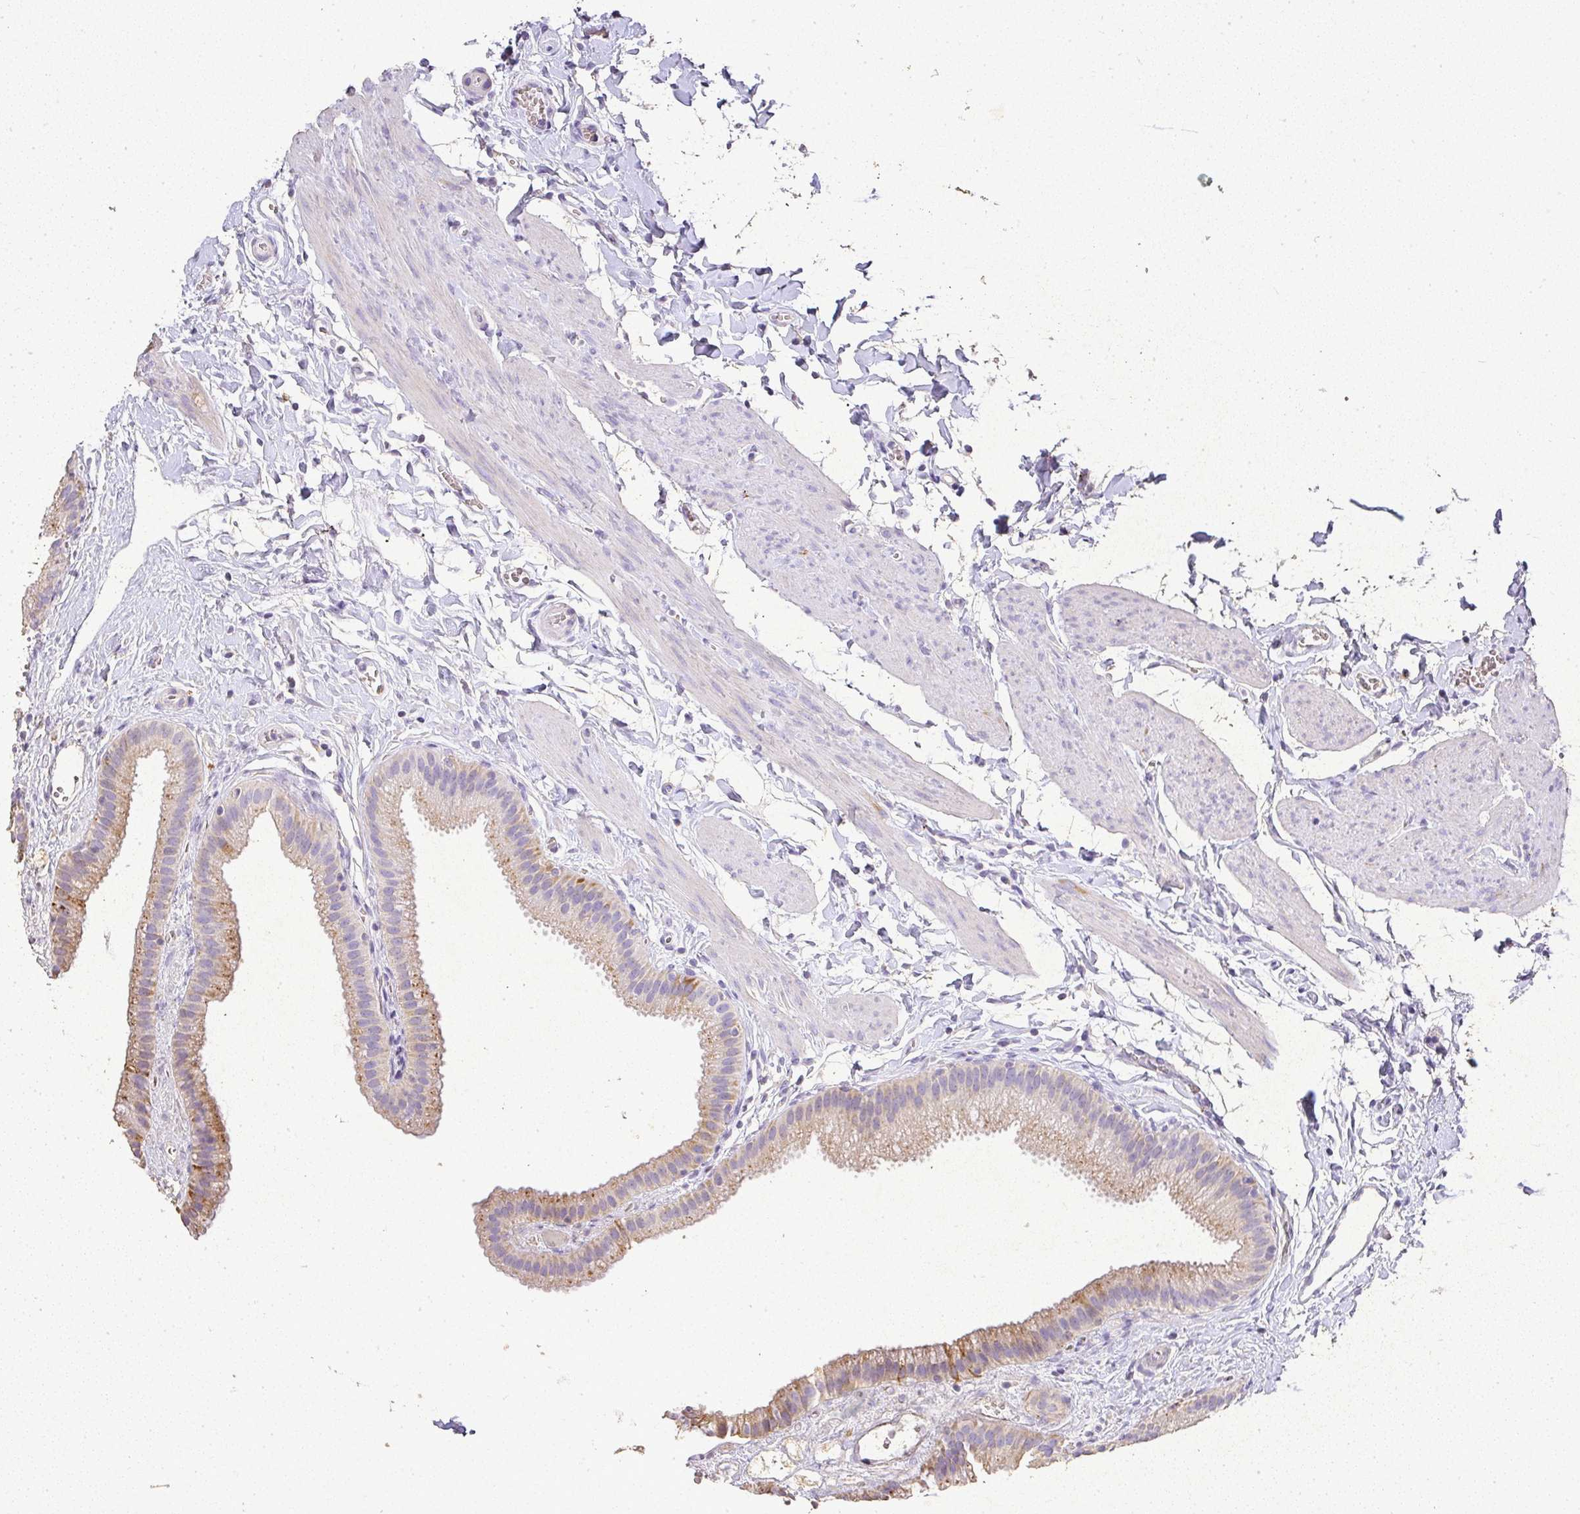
{"staining": {"intensity": "moderate", "quantity": "25%-75%", "location": "cytoplasmic/membranous"}, "tissue": "gallbladder", "cell_type": "Glandular cells", "image_type": "normal", "snomed": [{"axis": "morphology", "description": "Normal tissue, NOS"}, {"axis": "topography", "description": "Gallbladder"}], "caption": "This image exhibits IHC staining of benign gallbladder, with medium moderate cytoplasmic/membranous positivity in approximately 25%-75% of glandular cells.", "gene": "RPS2", "patient": {"sex": "female", "age": 63}}